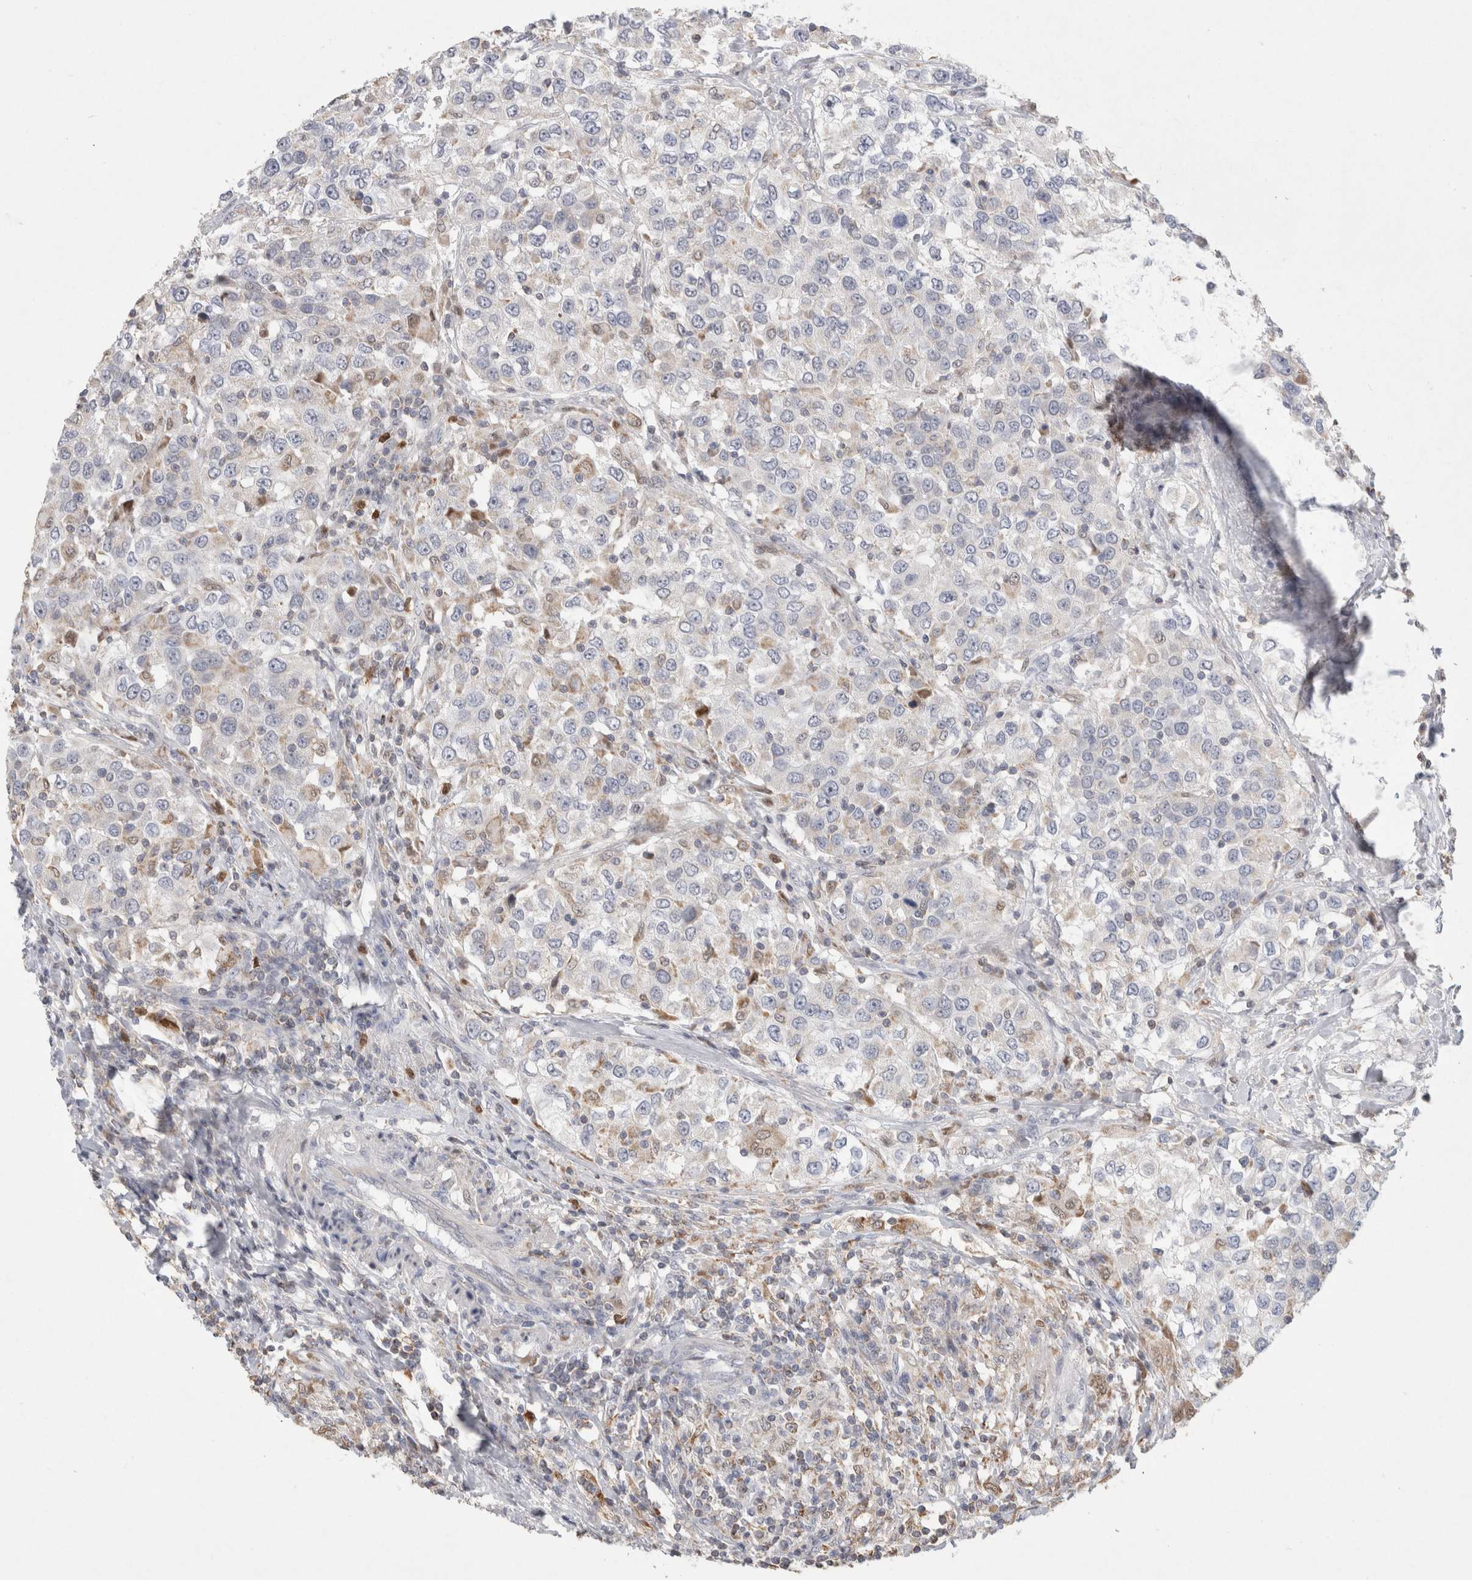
{"staining": {"intensity": "negative", "quantity": "none", "location": "none"}, "tissue": "urothelial cancer", "cell_type": "Tumor cells", "image_type": "cancer", "snomed": [{"axis": "morphology", "description": "Urothelial carcinoma, High grade"}, {"axis": "topography", "description": "Urinary bladder"}], "caption": "This histopathology image is of urothelial cancer stained with IHC to label a protein in brown with the nuclei are counter-stained blue. There is no staining in tumor cells.", "gene": "AGMAT", "patient": {"sex": "female", "age": 80}}